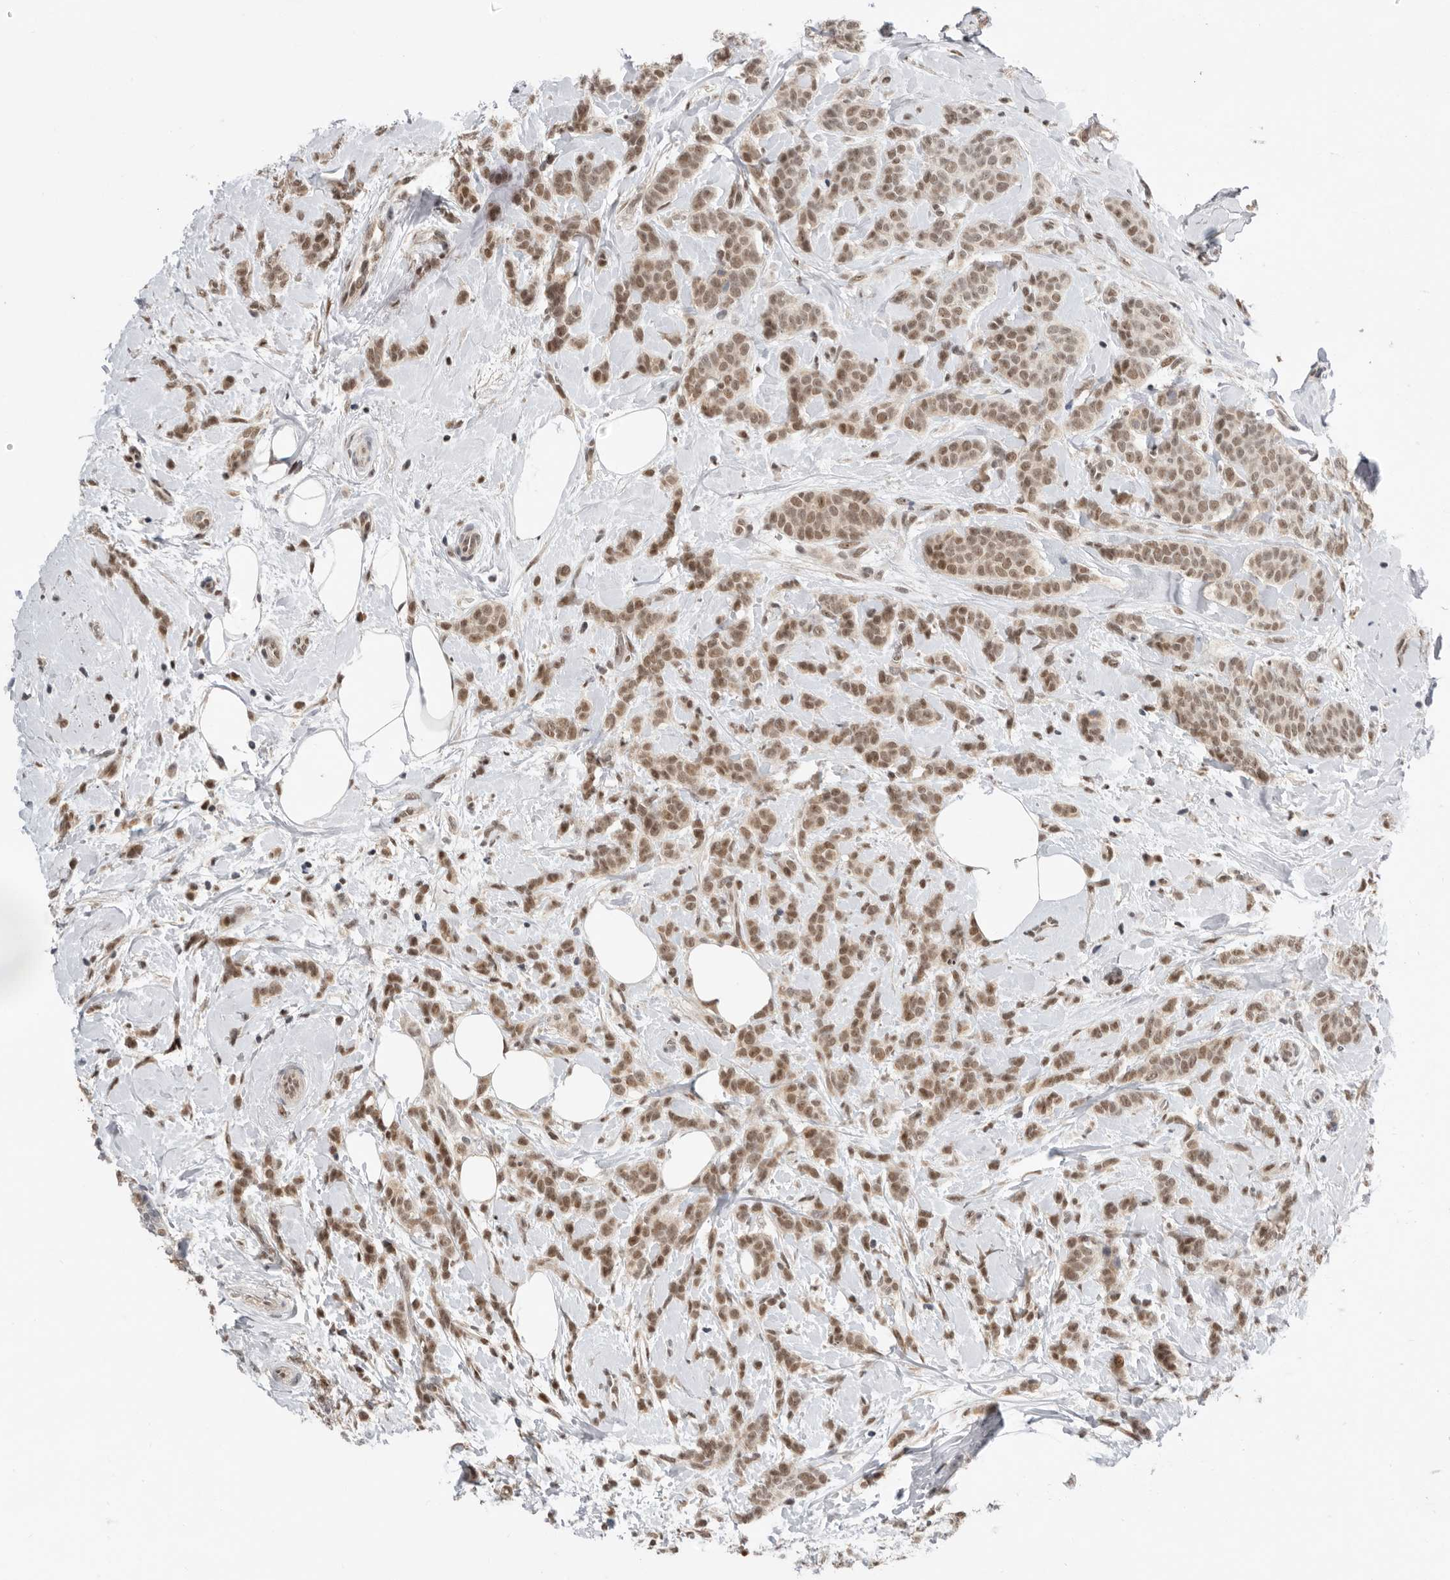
{"staining": {"intensity": "moderate", "quantity": ">75%", "location": "nuclear"}, "tissue": "breast cancer", "cell_type": "Tumor cells", "image_type": "cancer", "snomed": [{"axis": "morphology", "description": "Lobular carcinoma, in situ"}, {"axis": "morphology", "description": "Lobular carcinoma"}, {"axis": "topography", "description": "Breast"}], "caption": "Breast cancer tissue exhibits moderate nuclear expression in approximately >75% of tumor cells", "gene": "BRCA2", "patient": {"sex": "female", "age": 41}}